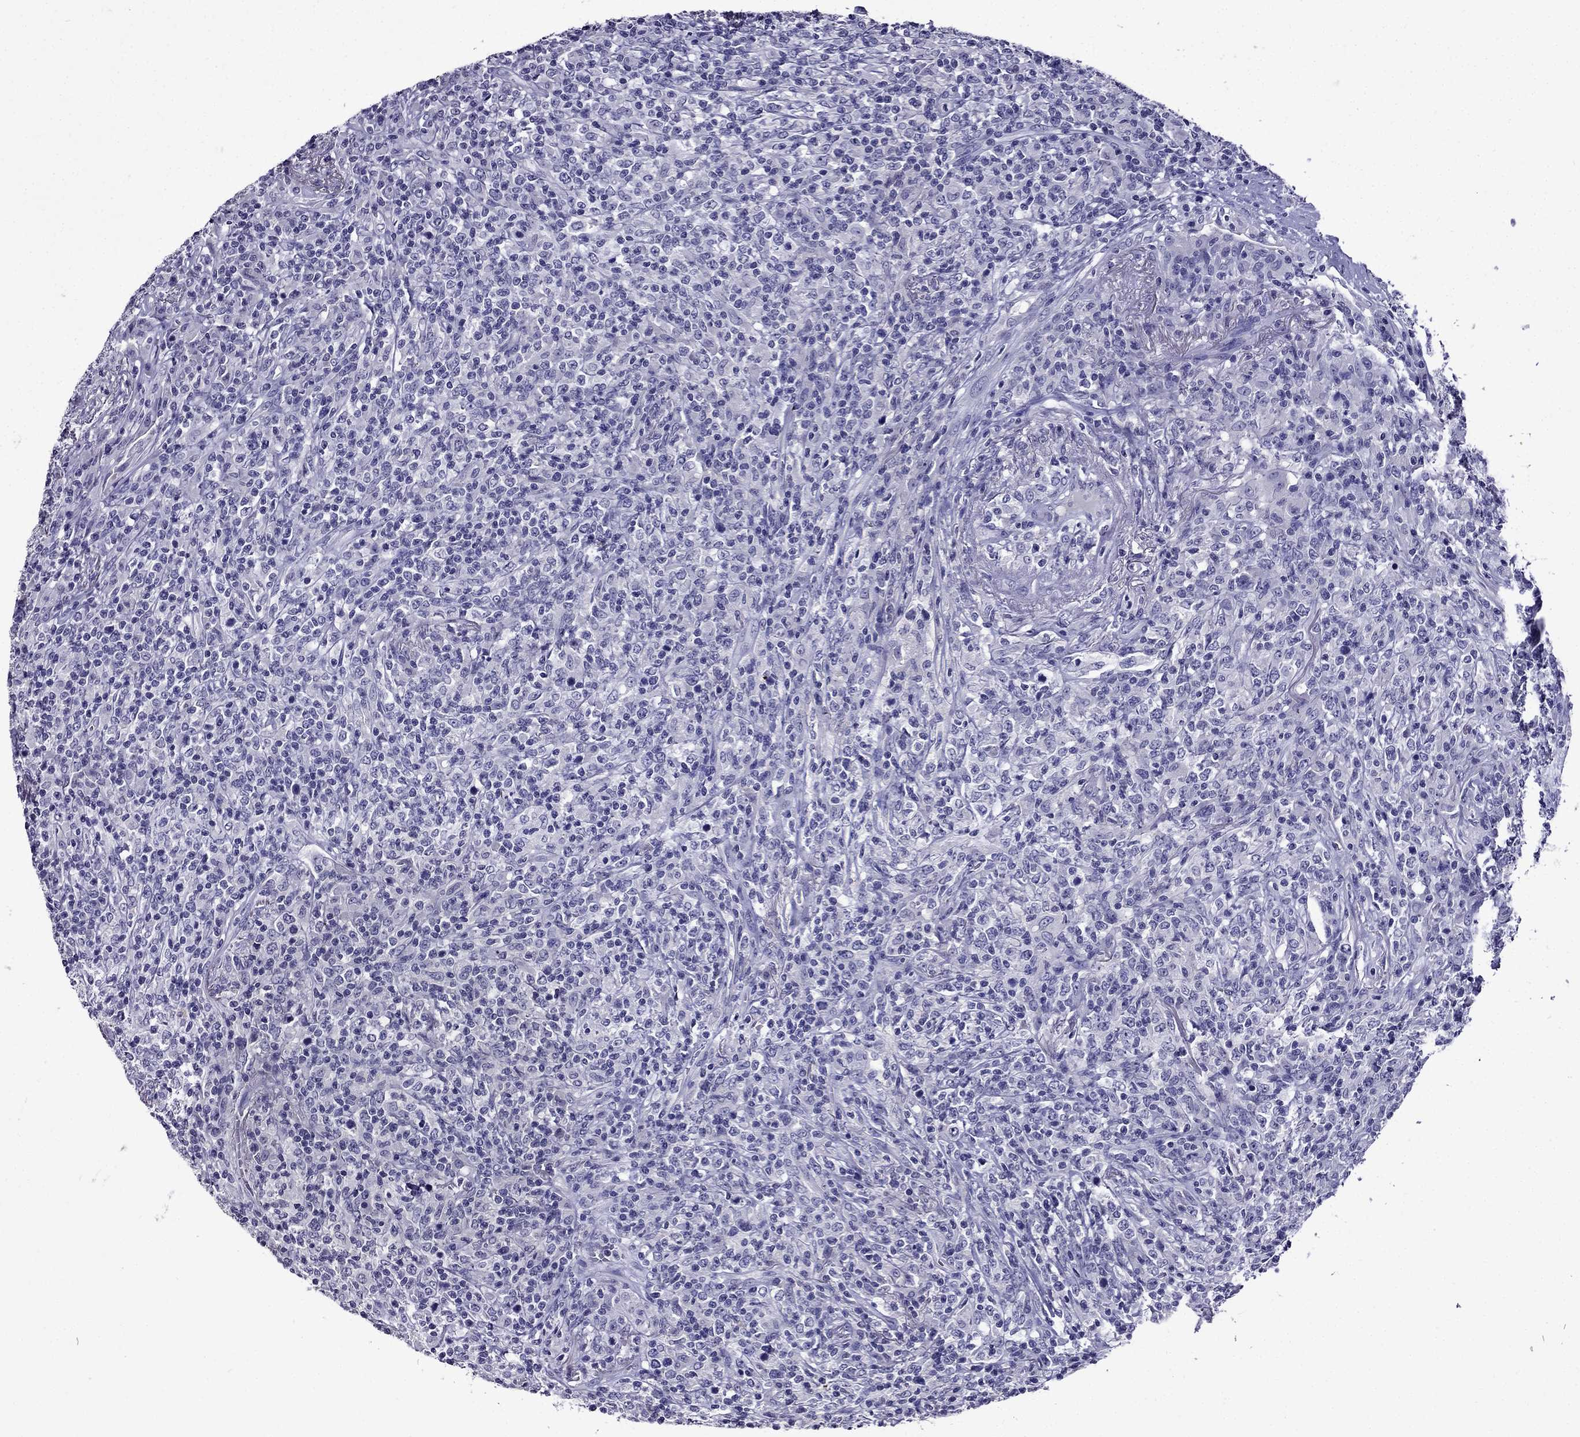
{"staining": {"intensity": "negative", "quantity": "none", "location": "none"}, "tissue": "lymphoma", "cell_type": "Tumor cells", "image_type": "cancer", "snomed": [{"axis": "morphology", "description": "Malignant lymphoma, non-Hodgkin's type, High grade"}, {"axis": "topography", "description": "Lung"}], "caption": "Tumor cells show no significant protein expression in high-grade malignant lymphoma, non-Hodgkin's type.", "gene": "DNAH17", "patient": {"sex": "male", "age": 79}}